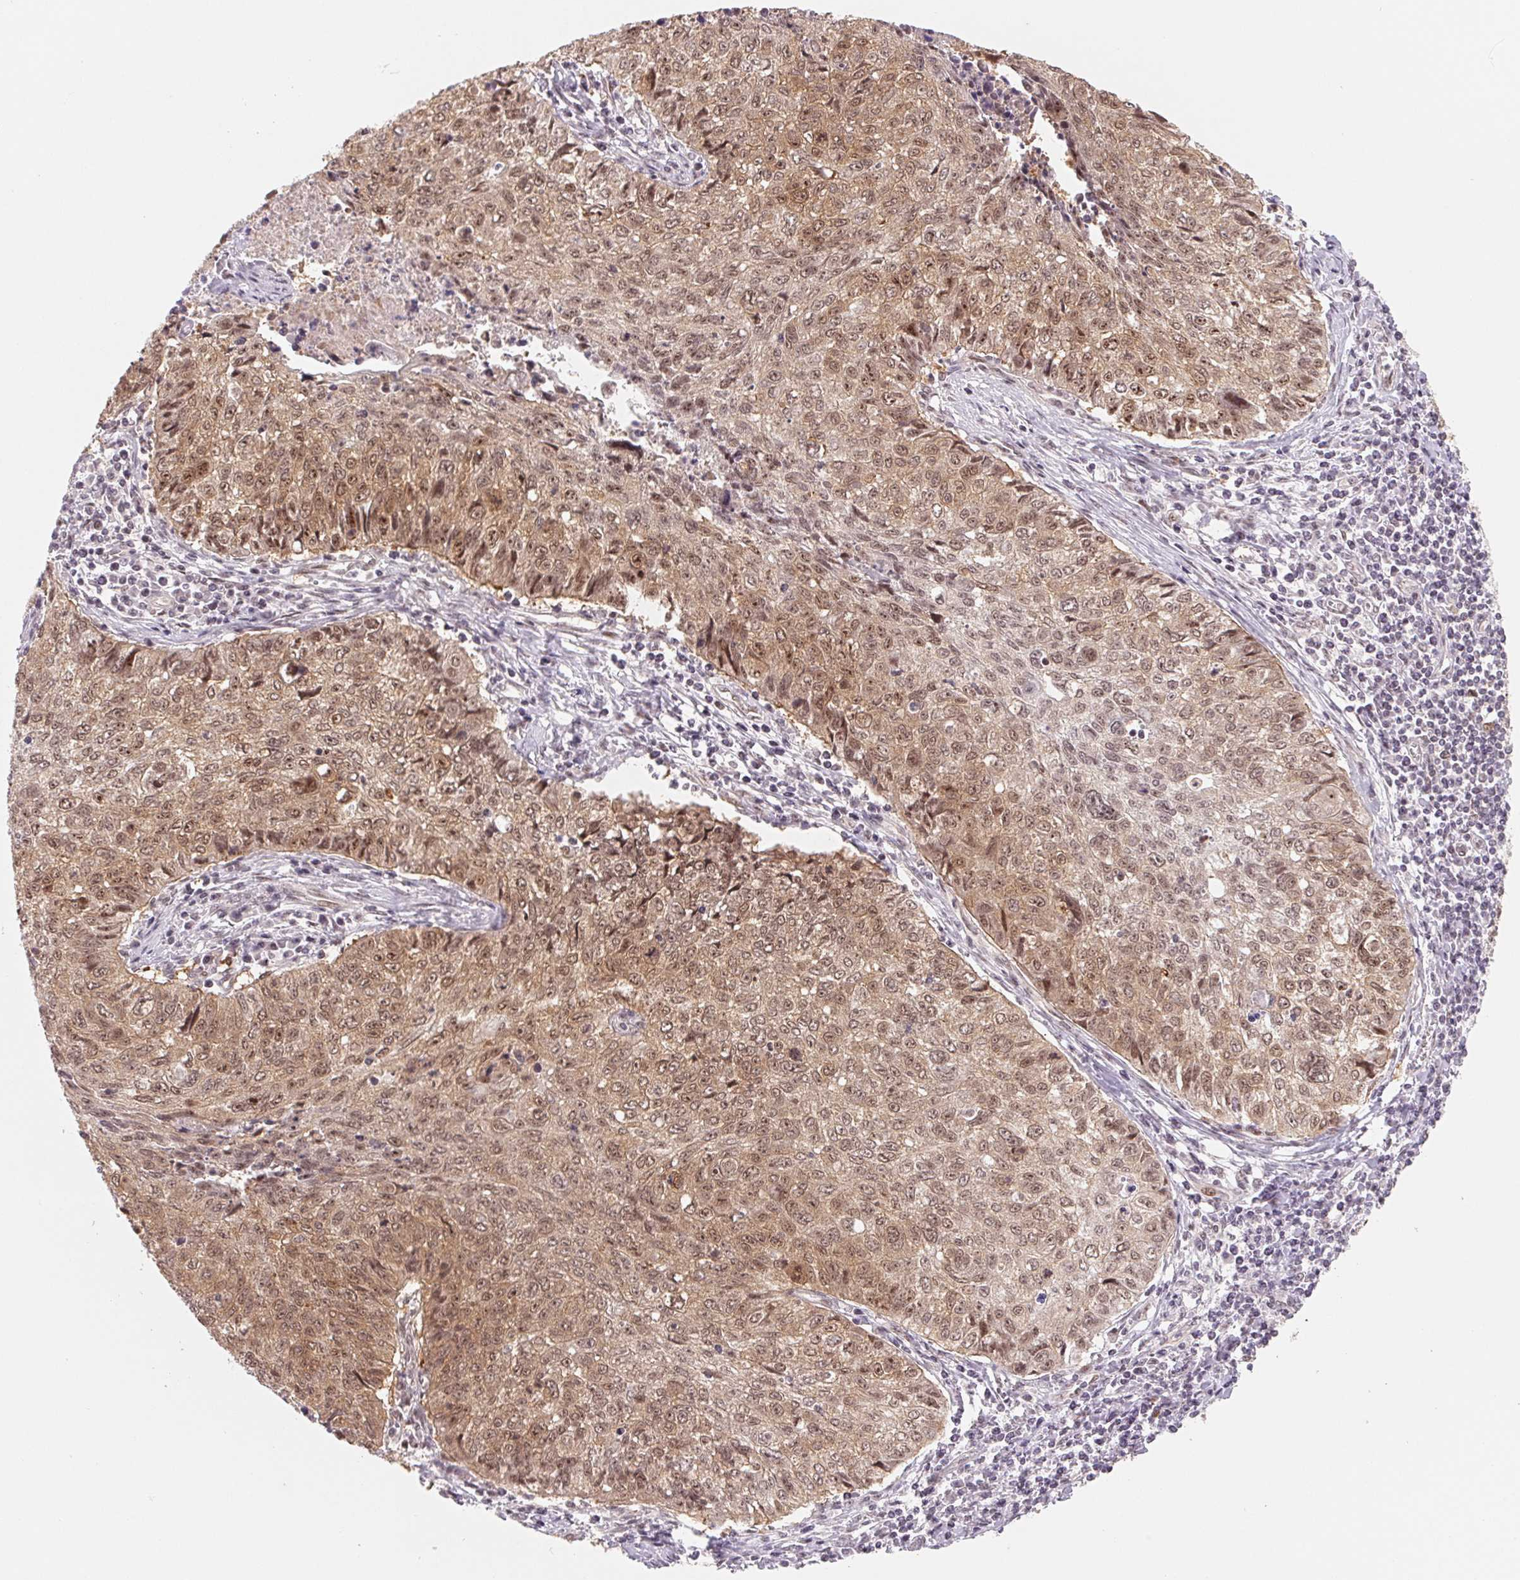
{"staining": {"intensity": "moderate", "quantity": ">75%", "location": "cytoplasmic/membranous,nuclear"}, "tissue": "lung cancer", "cell_type": "Tumor cells", "image_type": "cancer", "snomed": [{"axis": "morphology", "description": "Normal morphology"}, {"axis": "morphology", "description": "Aneuploidy"}, {"axis": "morphology", "description": "Squamous cell carcinoma, NOS"}, {"axis": "topography", "description": "Lymph node"}, {"axis": "topography", "description": "Lung"}], "caption": "A medium amount of moderate cytoplasmic/membranous and nuclear positivity is appreciated in approximately >75% of tumor cells in squamous cell carcinoma (lung) tissue.", "gene": "DNAJB6", "patient": {"sex": "female", "age": 76}}